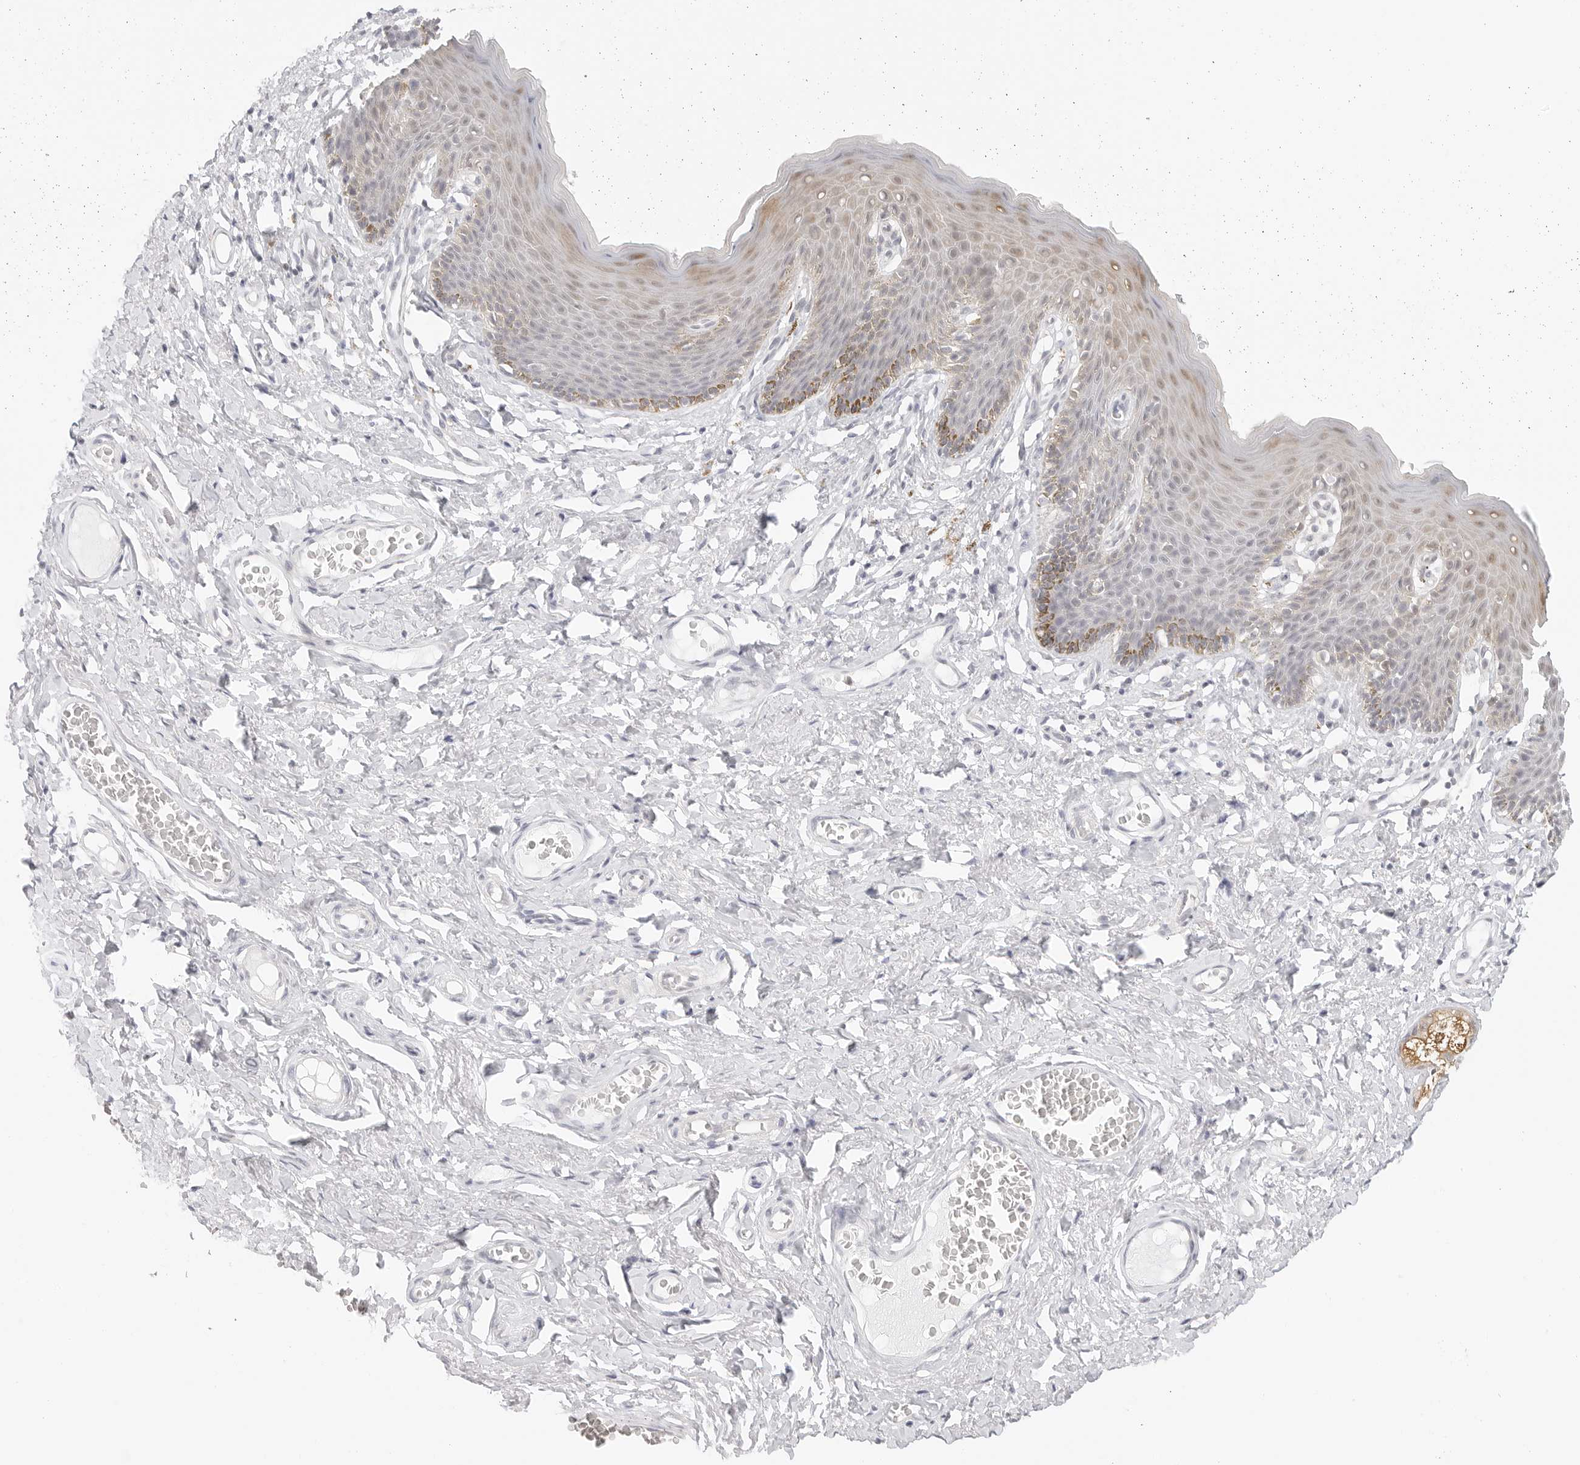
{"staining": {"intensity": "moderate", "quantity": "<25%", "location": "cytoplasmic/membranous"}, "tissue": "skin", "cell_type": "Epidermal cells", "image_type": "normal", "snomed": [{"axis": "morphology", "description": "Normal tissue, NOS"}, {"axis": "topography", "description": "Vulva"}], "caption": "Epidermal cells display low levels of moderate cytoplasmic/membranous positivity in about <25% of cells in unremarkable human skin.", "gene": "TCP1", "patient": {"sex": "female", "age": 66}}